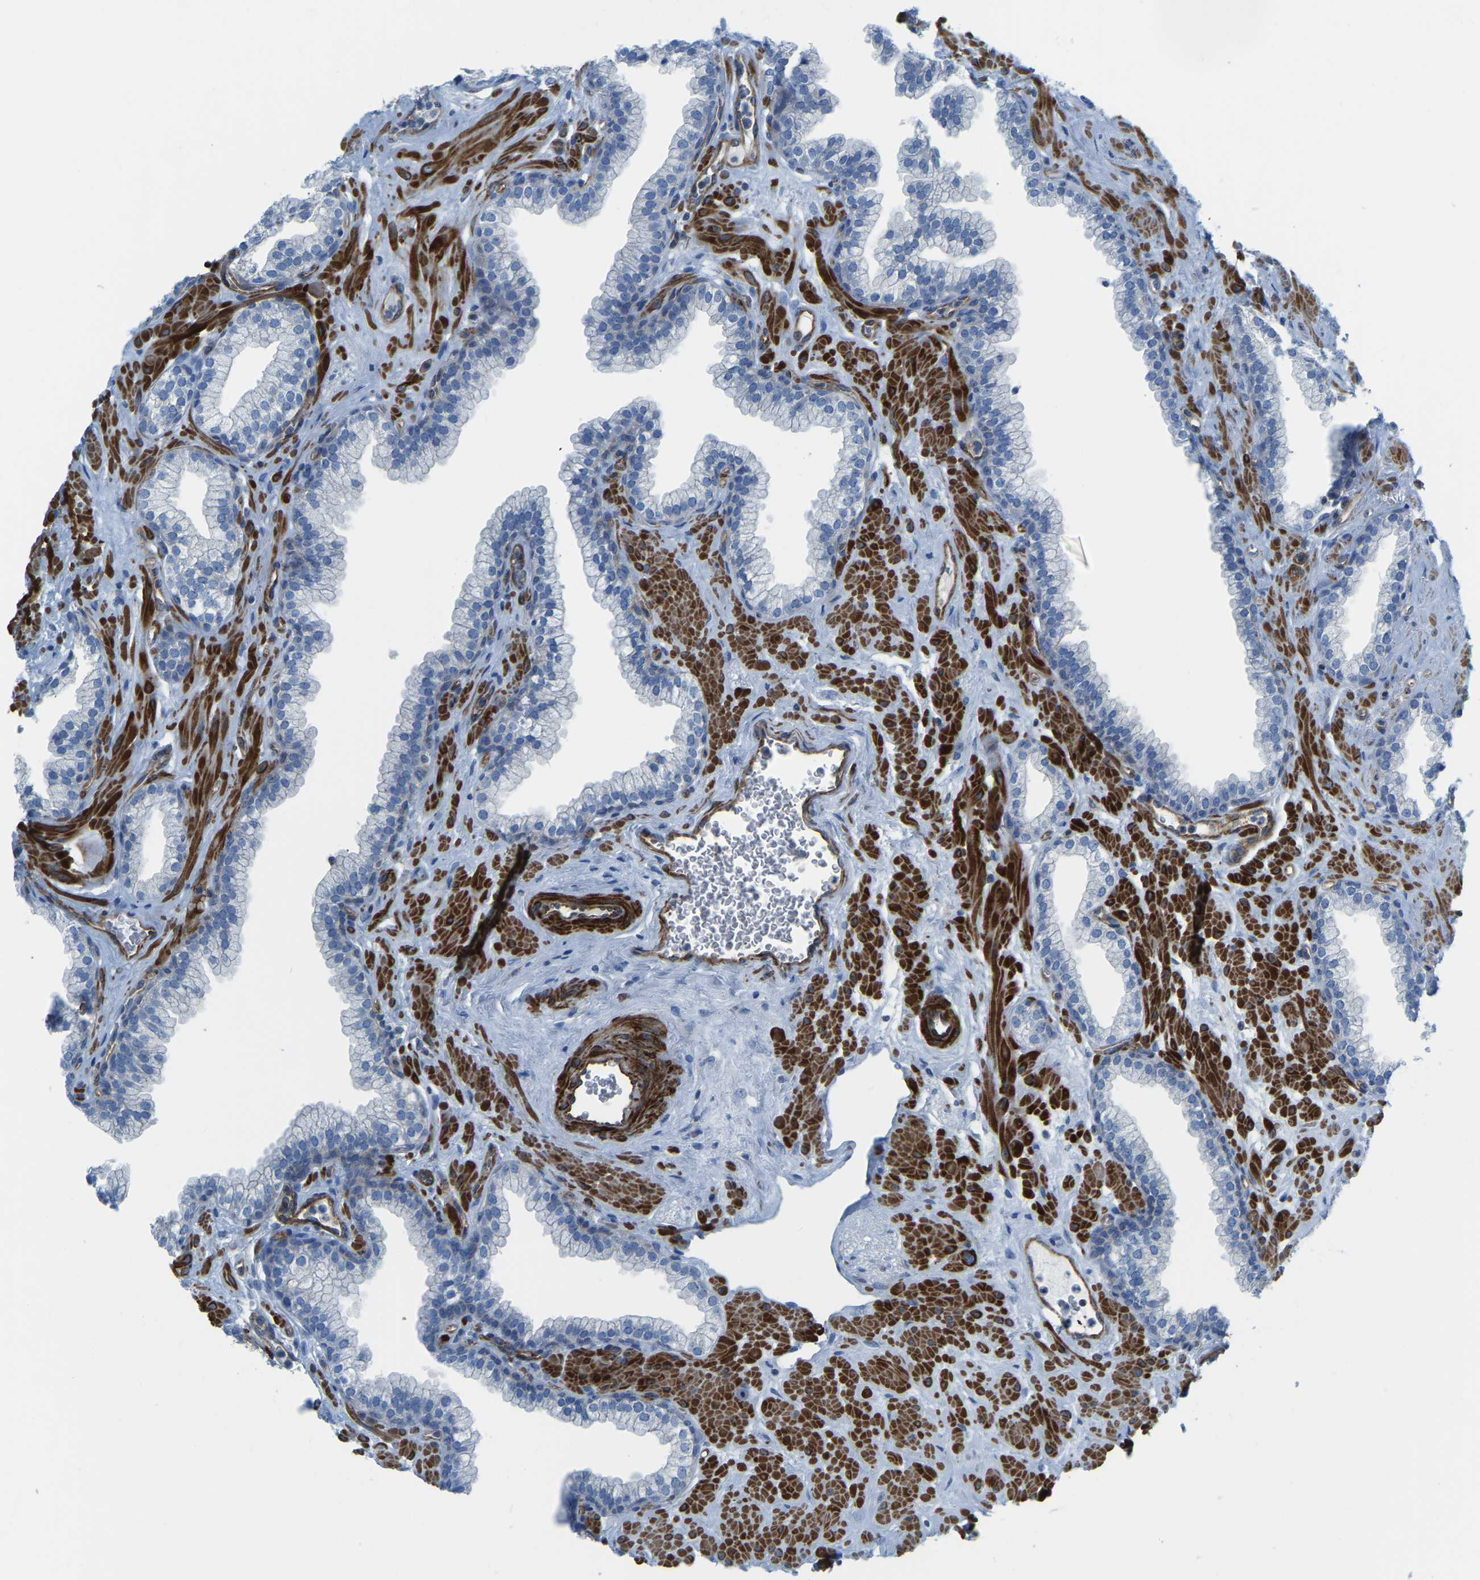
{"staining": {"intensity": "negative", "quantity": "none", "location": "none"}, "tissue": "prostate", "cell_type": "Glandular cells", "image_type": "normal", "snomed": [{"axis": "morphology", "description": "Normal tissue, NOS"}, {"axis": "morphology", "description": "Urothelial carcinoma, Low grade"}, {"axis": "topography", "description": "Urinary bladder"}, {"axis": "topography", "description": "Prostate"}], "caption": "This is an immunohistochemistry (IHC) image of normal prostate. There is no staining in glandular cells.", "gene": "MYL3", "patient": {"sex": "male", "age": 60}}